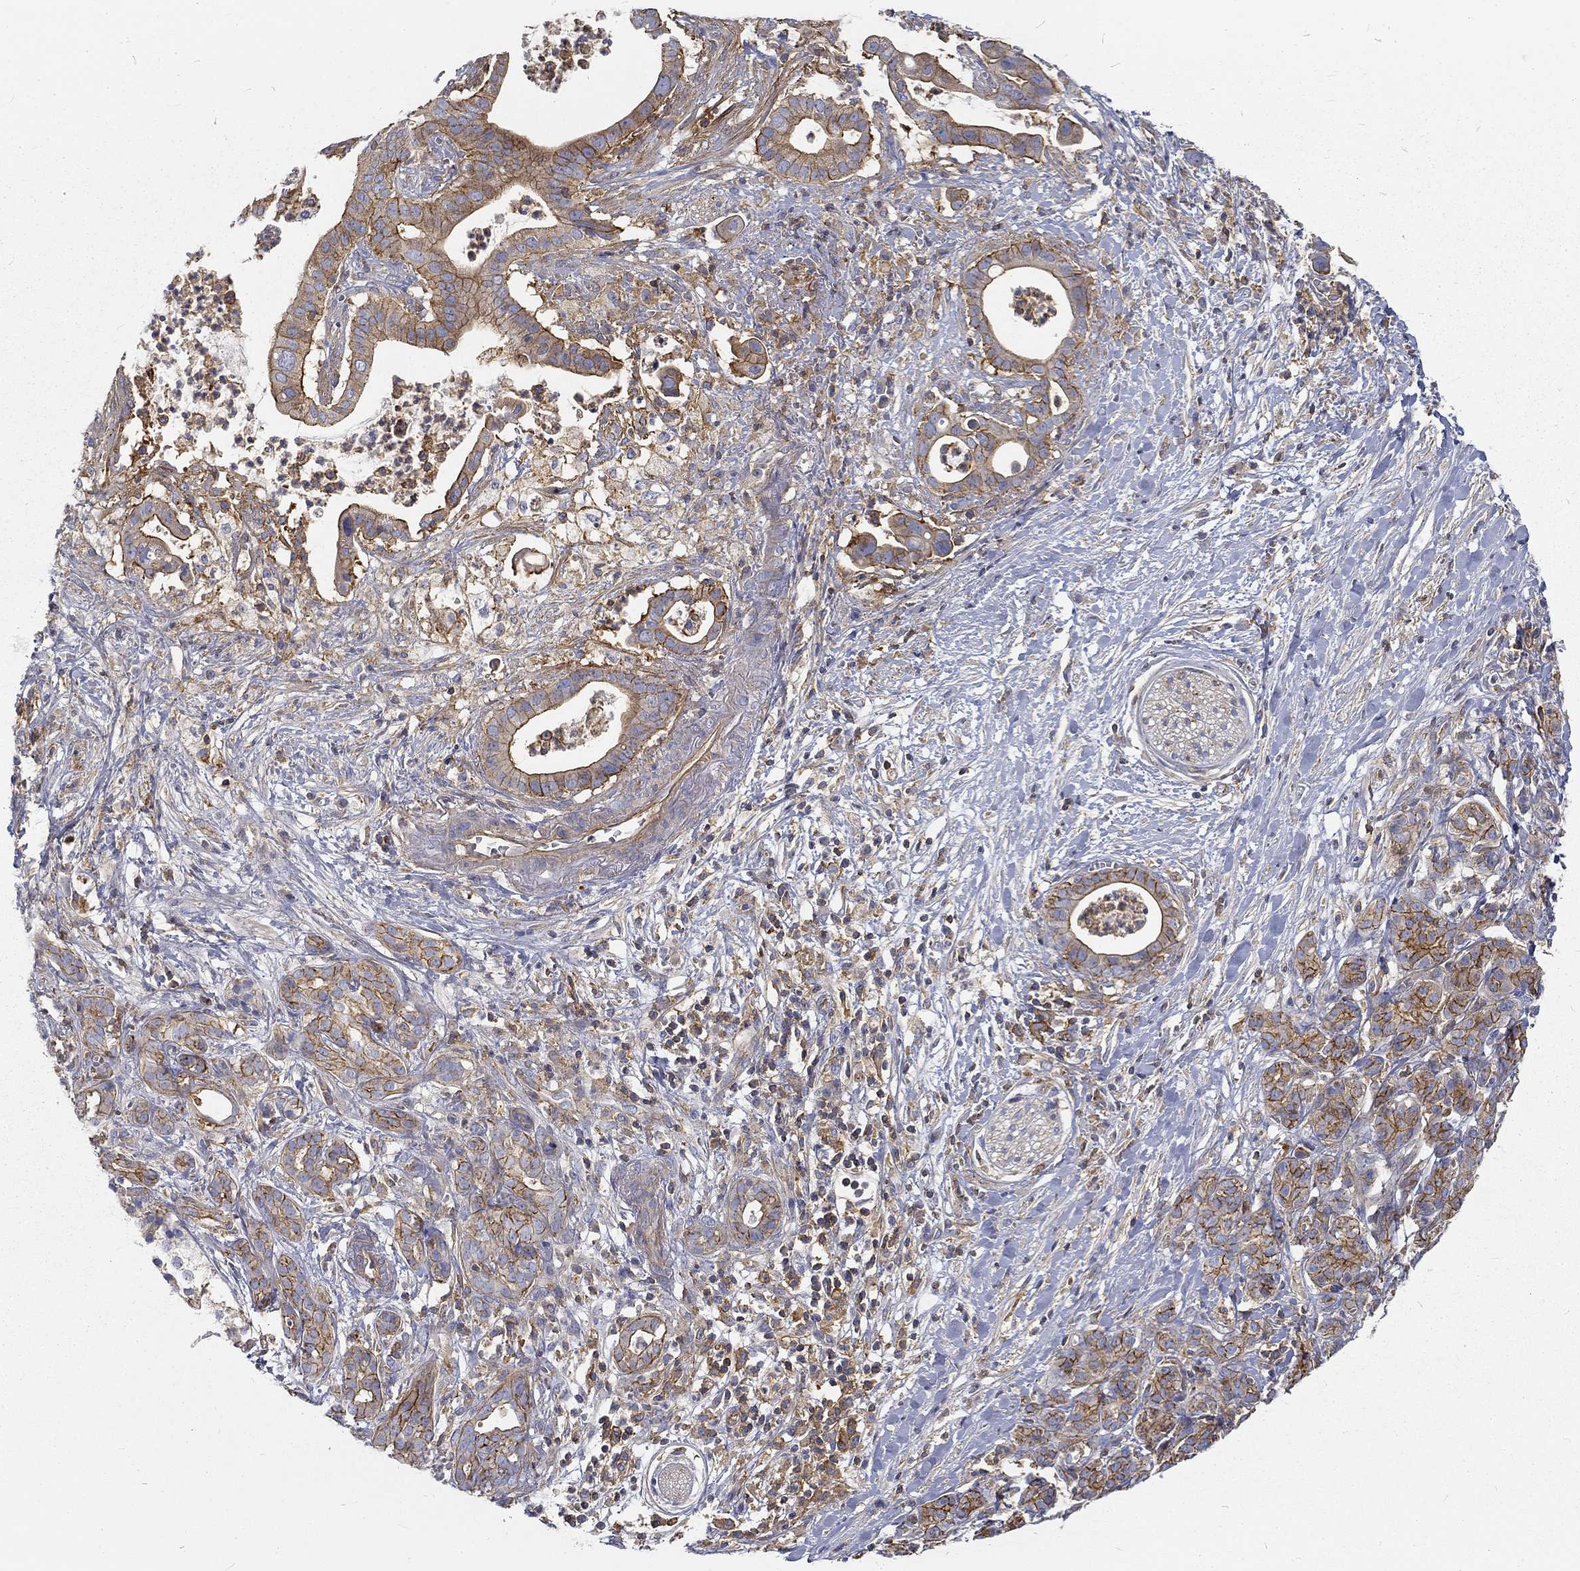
{"staining": {"intensity": "moderate", "quantity": ">75%", "location": "cytoplasmic/membranous"}, "tissue": "pancreatic cancer", "cell_type": "Tumor cells", "image_type": "cancer", "snomed": [{"axis": "morphology", "description": "Adenocarcinoma, NOS"}, {"axis": "topography", "description": "Pancreas"}], "caption": "Protein staining of pancreatic adenocarcinoma tissue shows moderate cytoplasmic/membranous staining in about >75% of tumor cells.", "gene": "MTMR11", "patient": {"sex": "male", "age": 61}}